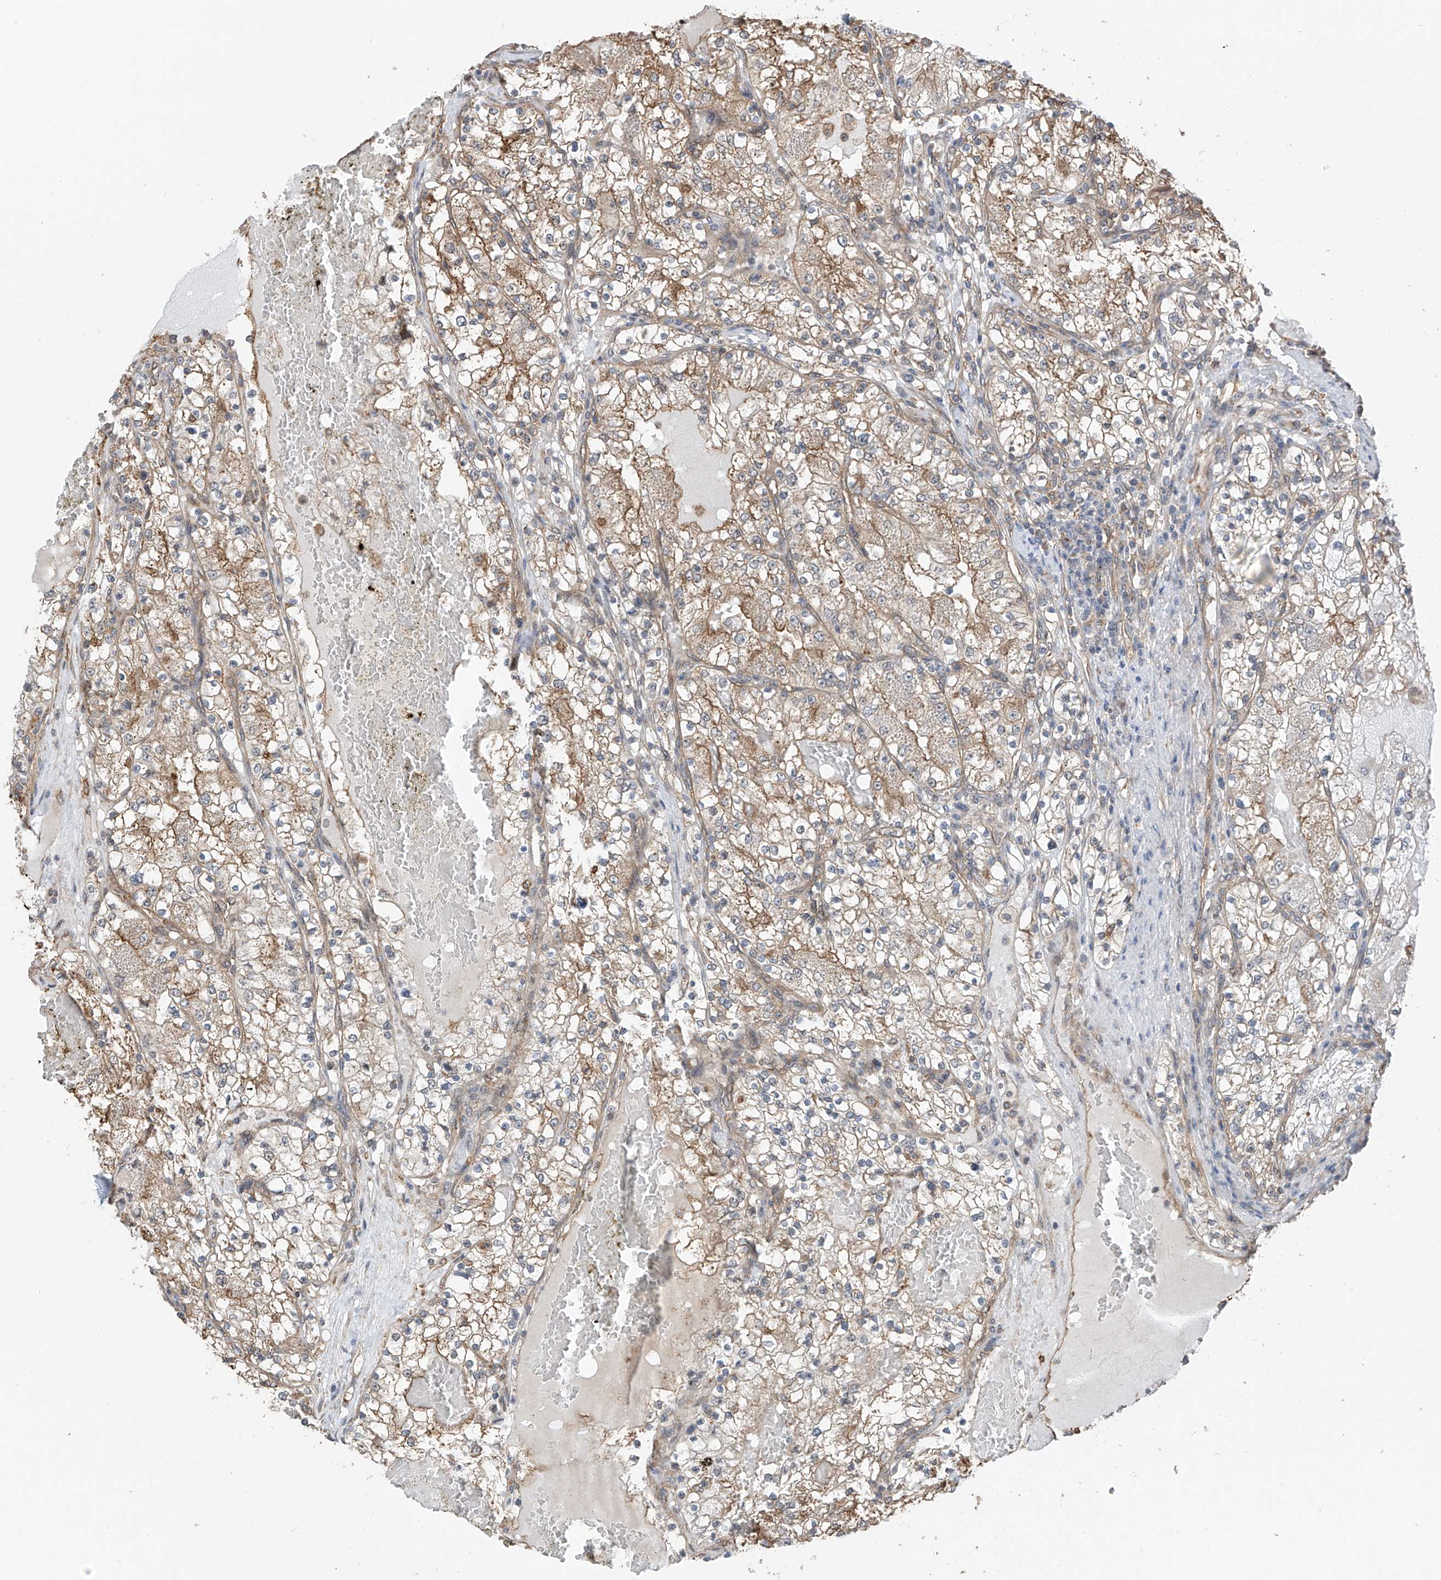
{"staining": {"intensity": "moderate", "quantity": ">75%", "location": "cytoplasmic/membranous"}, "tissue": "renal cancer", "cell_type": "Tumor cells", "image_type": "cancer", "snomed": [{"axis": "morphology", "description": "Normal tissue, NOS"}, {"axis": "morphology", "description": "Adenocarcinoma, NOS"}, {"axis": "topography", "description": "Kidney"}], "caption": "Immunohistochemical staining of renal cancer (adenocarcinoma) displays medium levels of moderate cytoplasmic/membranous positivity in approximately >75% of tumor cells. (IHC, brightfield microscopy, high magnification).", "gene": "ZNF189", "patient": {"sex": "male", "age": 68}}